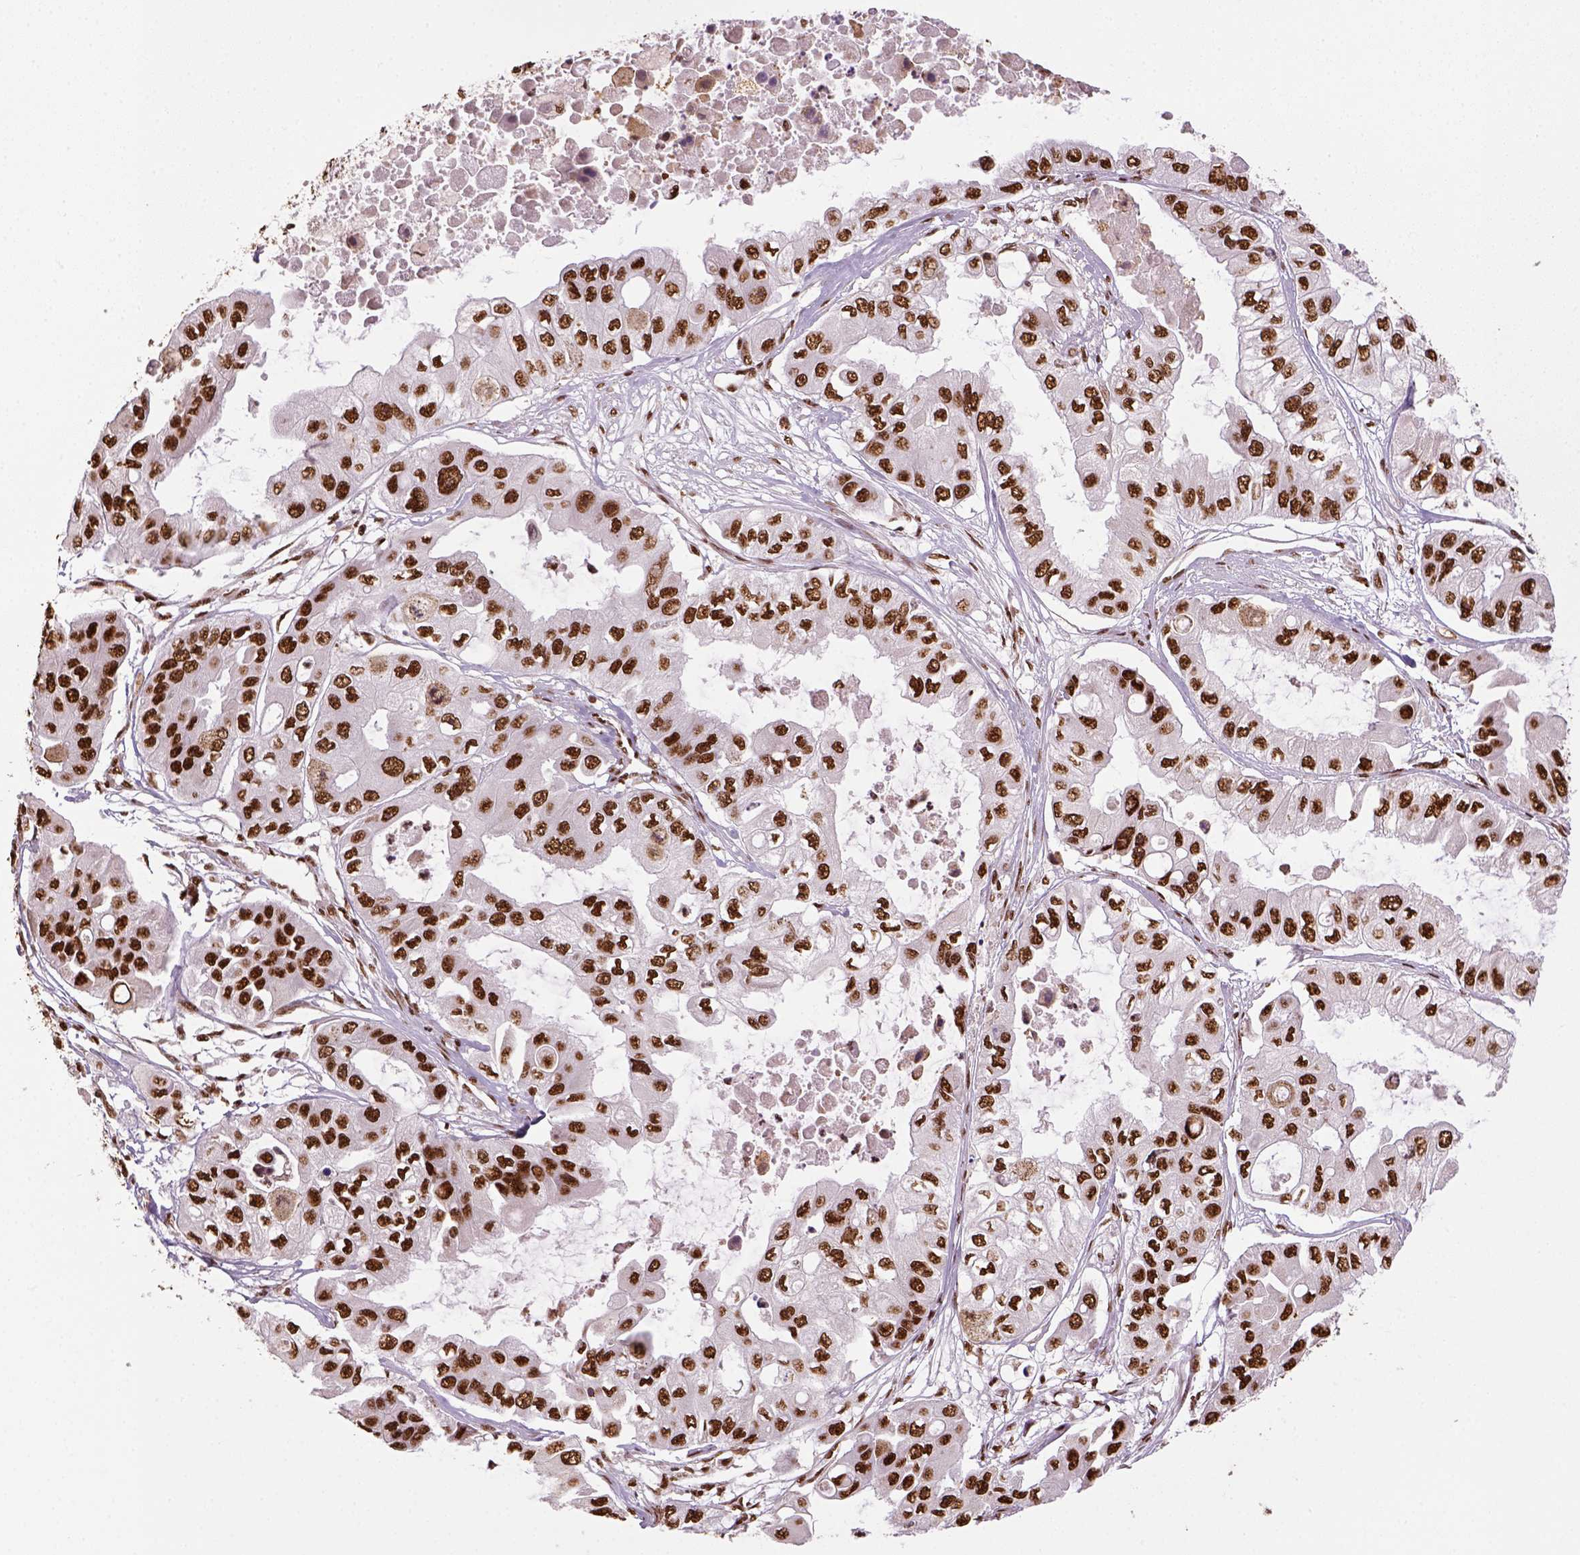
{"staining": {"intensity": "strong", "quantity": ">75%", "location": "nuclear"}, "tissue": "ovarian cancer", "cell_type": "Tumor cells", "image_type": "cancer", "snomed": [{"axis": "morphology", "description": "Cystadenocarcinoma, serous, NOS"}, {"axis": "topography", "description": "Ovary"}], "caption": "Ovarian serous cystadenocarcinoma stained with DAB (3,3'-diaminobenzidine) immunohistochemistry (IHC) displays high levels of strong nuclear expression in approximately >75% of tumor cells. (Stains: DAB in brown, nuclei in blue, Microscopy: brightfield microscopy at high magnification).", "gene": "CCAR1", "patient": {"sex": "female", "age": 56}}